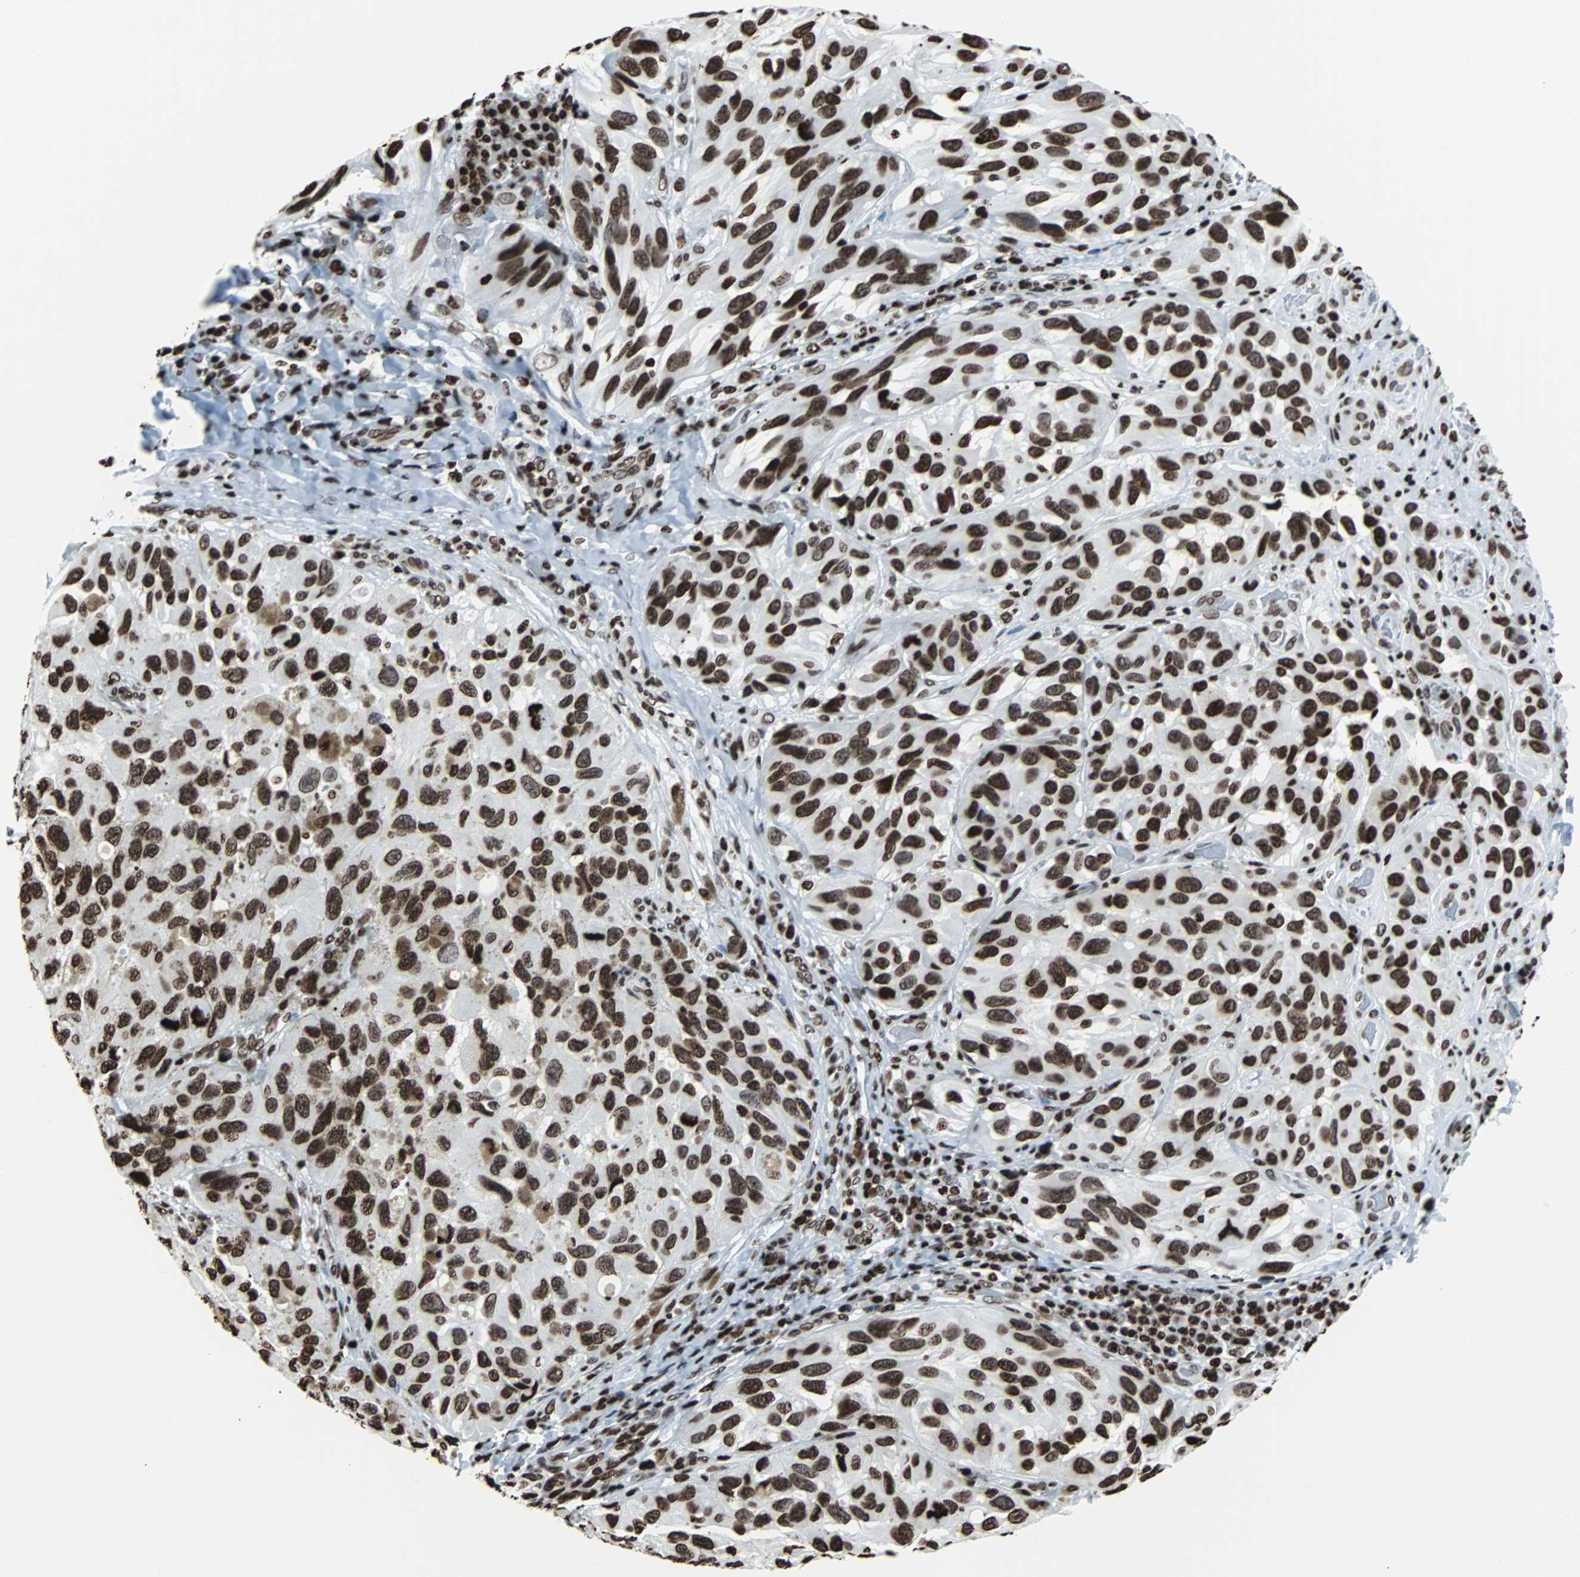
{"staining": {"intensity": "strong", "quantity": ">75%", "location": "nuclear"}, "tissue": "melanoma", "cell_type": "Tumor cells", "image_type": "cancer", "snomed": [{"axis": "morphology", "description": "Malignant melanoma, NOS"}, {"axis": "topography", "description": "Skin"}], "caption": "There is high levels of strong nuclear positivity in tumor cells of melanoma, as demonstrated by immunohistochemical staining (brown color).", "gene": "H2BC18", "patient": {"sex": "female", "age": 73}}